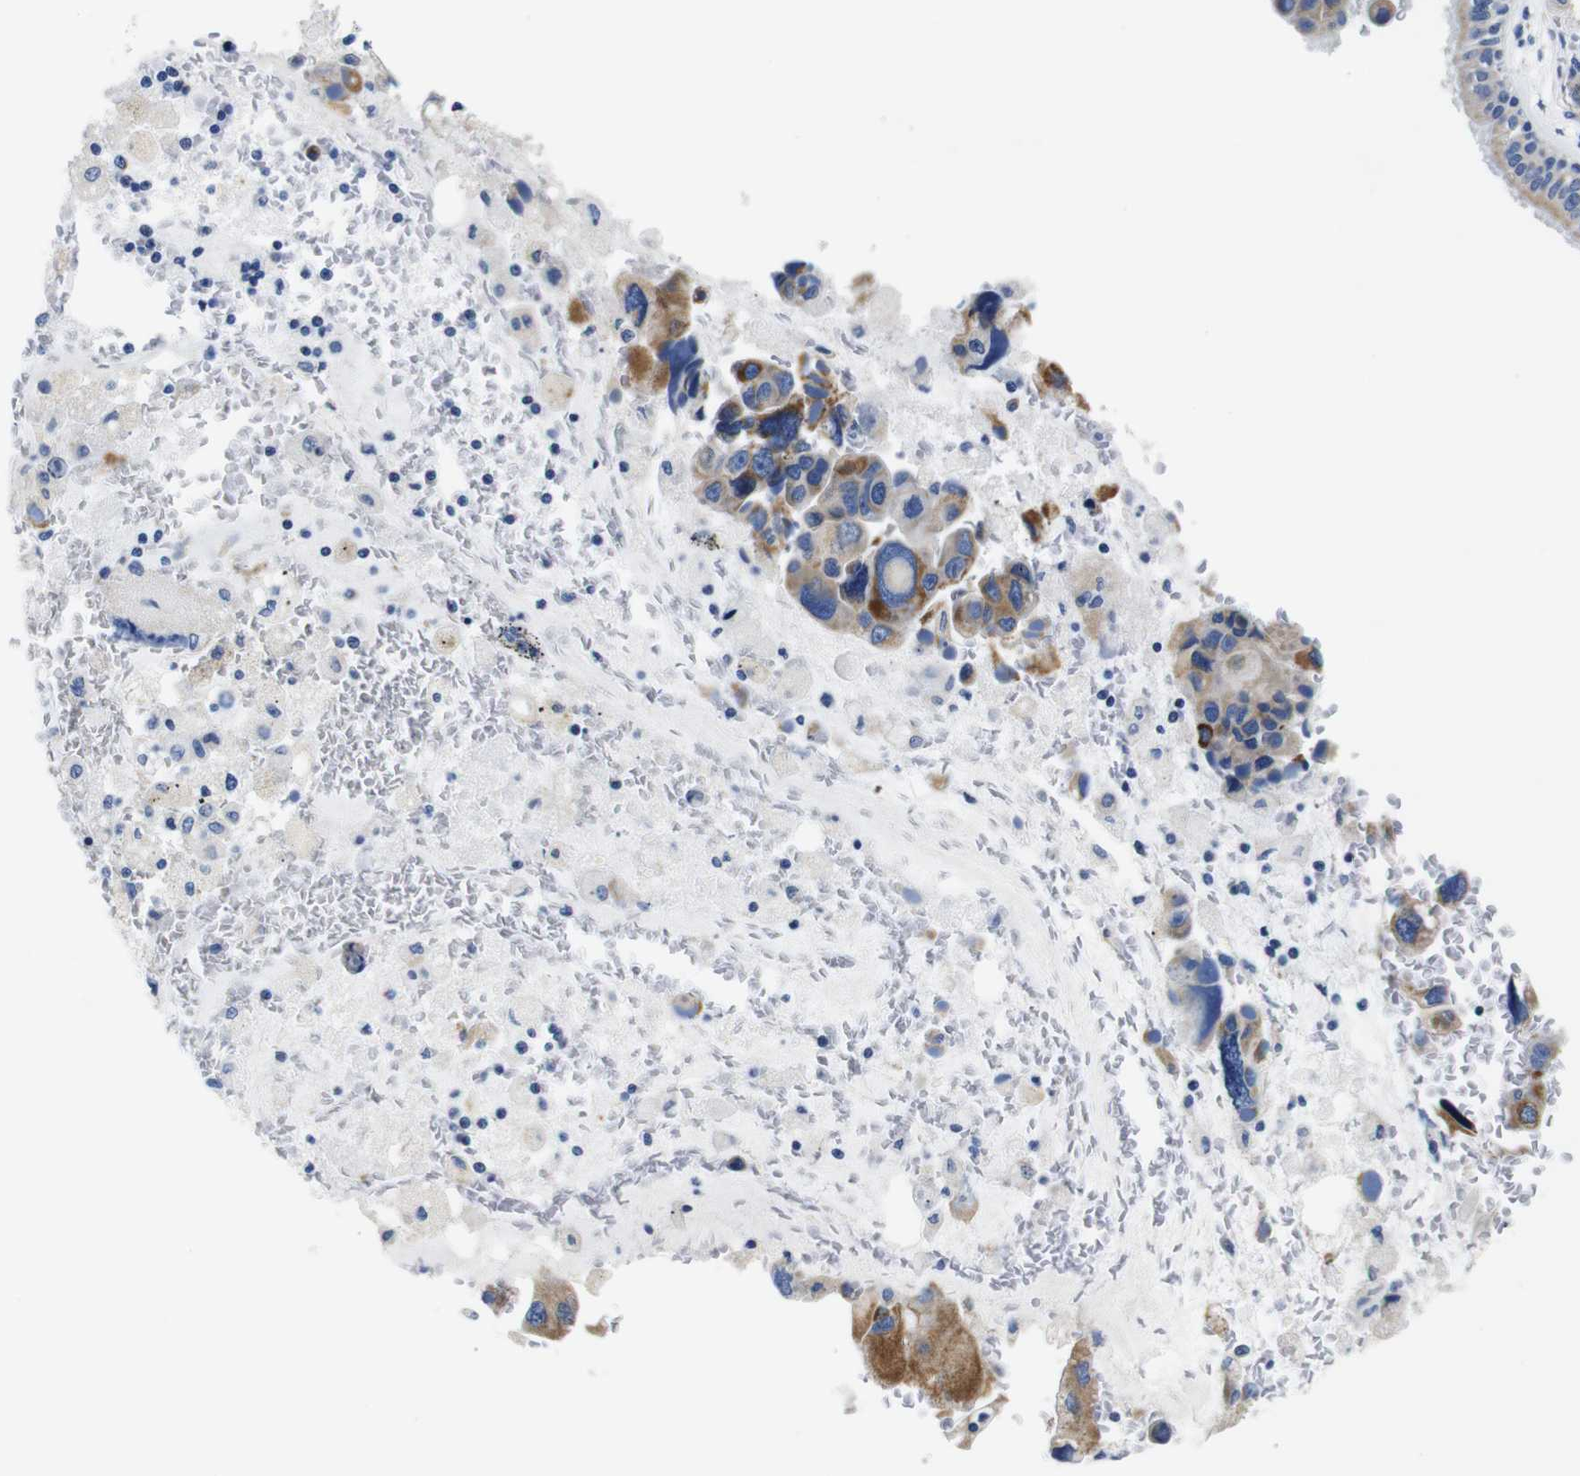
{"staining": {"intensity": "weak", "quantity": ">75%", "location": "cytoplasmic/membranous"}, "tissue": "bronchus", "cell_type": "Respiratory epithelial cells", "image_type": "normal", "snomed": [{"axis": "morphology", "description": "Normal tissue, NOS"}, {"axis": "morphology", "description": "Adenocarcinoma, NOS"}, {"axis": "morphology", "description": "Adenocarcinoma, metastatic, NOS"}, {"axis": "topography", "description": "Lymph node"}, {"axis": "topography", "description": "Bronchus"}, {"axis": "topography", "description": "Lung"}], "caption": "Weak cytoplasmic/membranous staining is seen in approximately >75% of respiratory epithelial cells in benign bronchus.", "gene": "SNX19", "patient": {"sex": "female", "age": 54}}